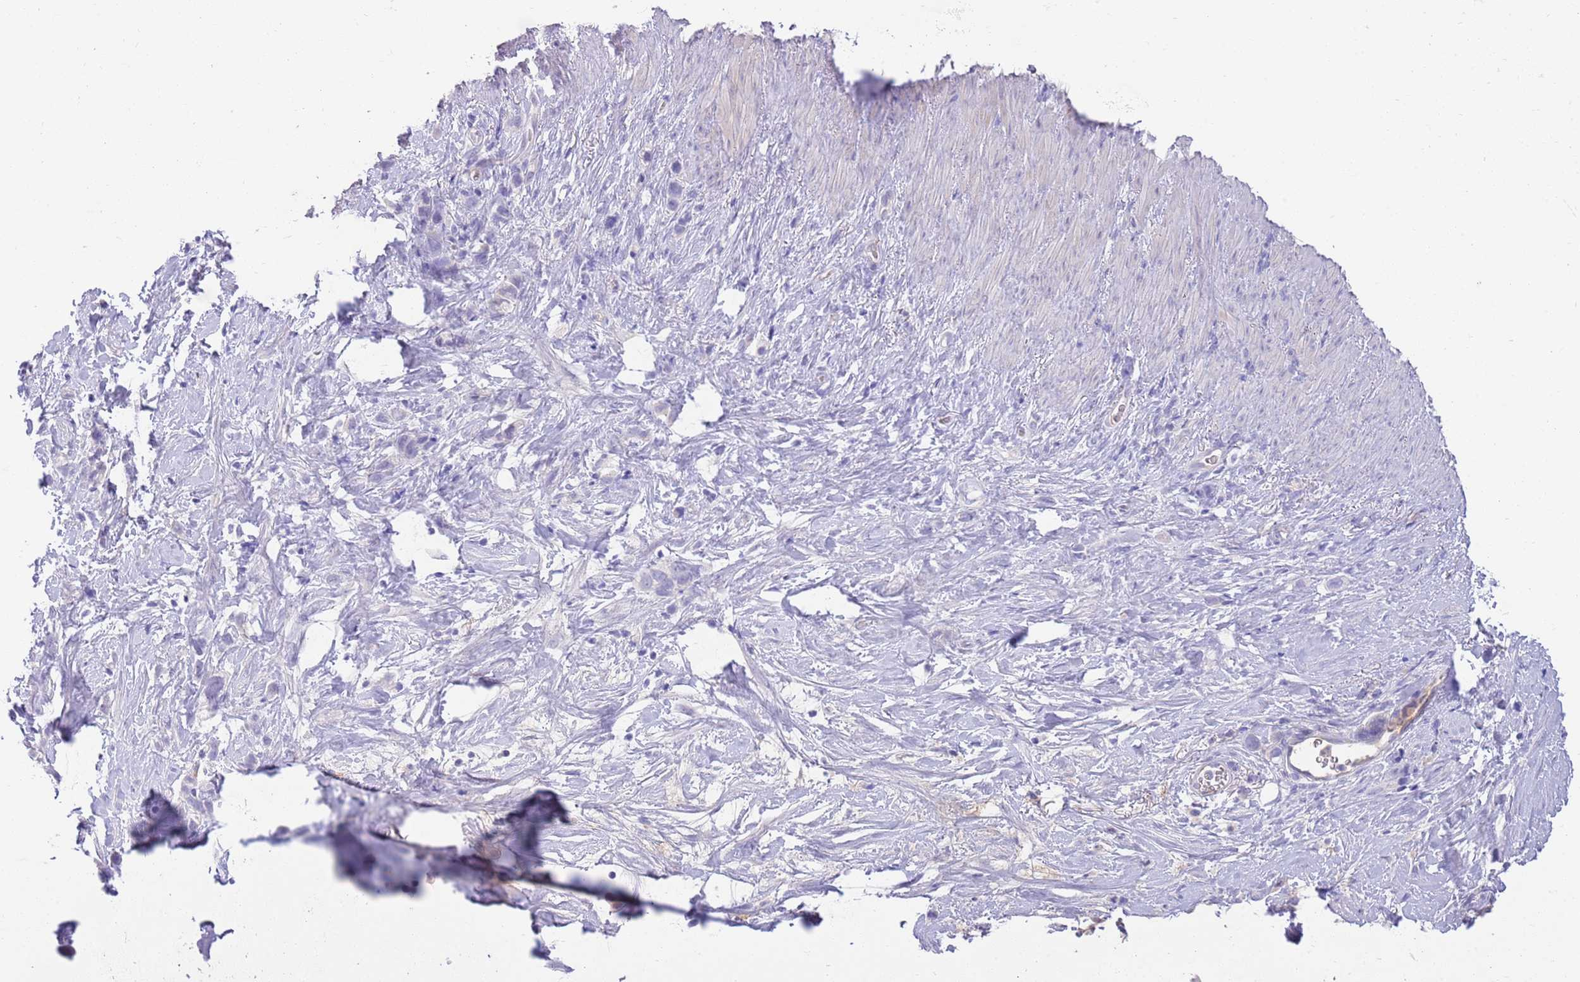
{"staining": {"intensity": "negative", "quantity": "none", "location": "none"}, "tissue": "stomach cancer", "cell_type": "Tumor cells", "image_type": "cancer", "snomed": [{"axis": "morphology", "description": "Adenocarcinoma, NOS"}, {"axis": "topography", "description": "Stomach"}], "caption": "Tumor cells are negative for protein expression in human adenocarcinoma (stomach).", "gene": "IGFL4", "patient": {"sex": "female", "age": 65}}